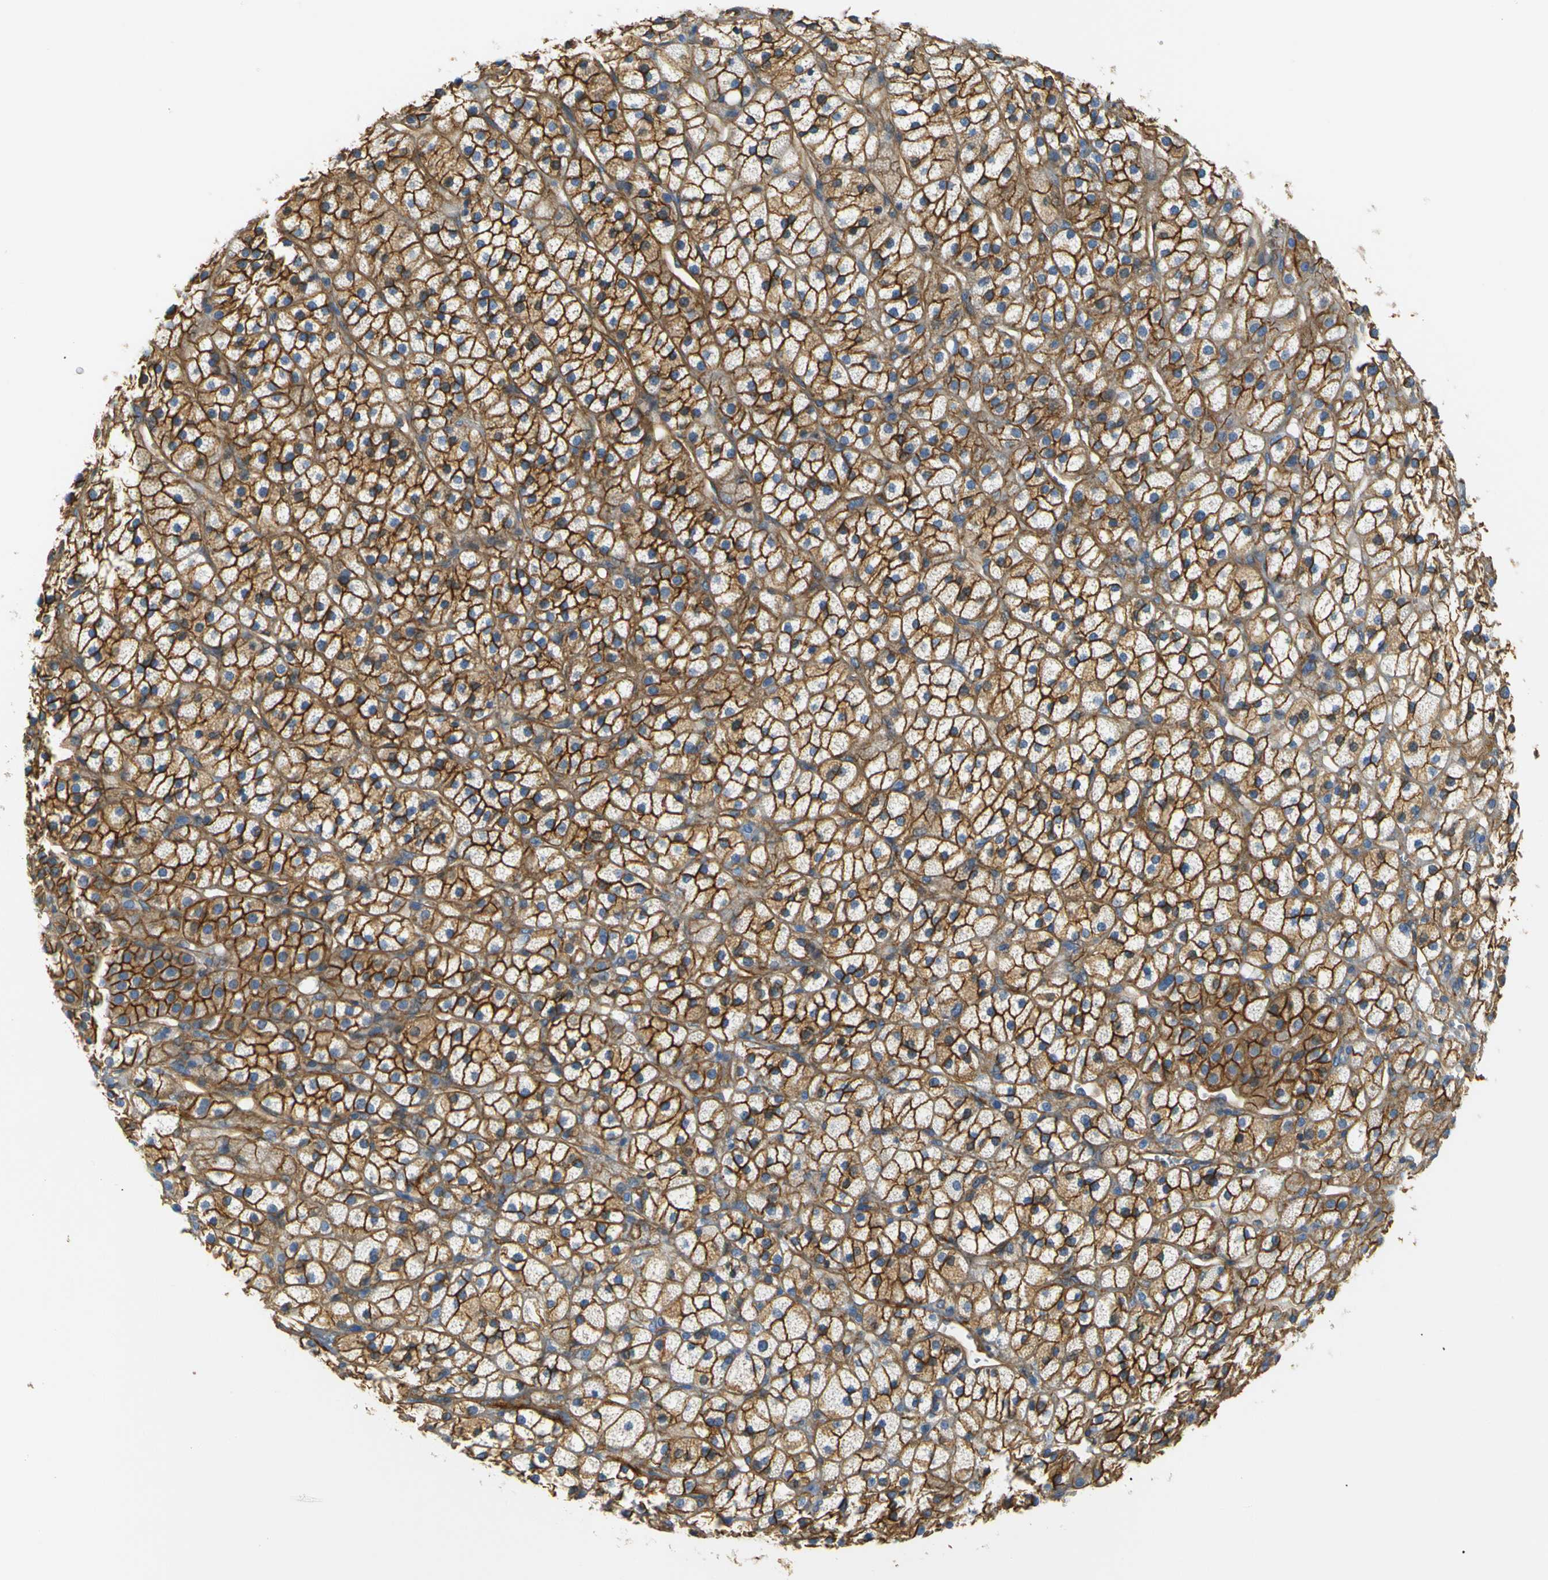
{"staining": {"intensity": "strong", "quantity": ">75%", "location": "cytoplasmic/membranous"}, "tissue": "adrenal gland", "cell_type": "Glandular cells", "image_type": "normal", "snomed": [{"axis": "morphology", "description": "Normal tissue, NOS"}, {"axis": "topography", "description": "Adrenal gland"}], "caption": "Brown immunohistochemical staining in benign adrenal gland shows strong cytoplasmic/membranous positivity in about >75% of glandular cells. Nuclei are stained in blue.", "gene": "SPTBN1", "patient": {"sex": "male", "age": 56}}